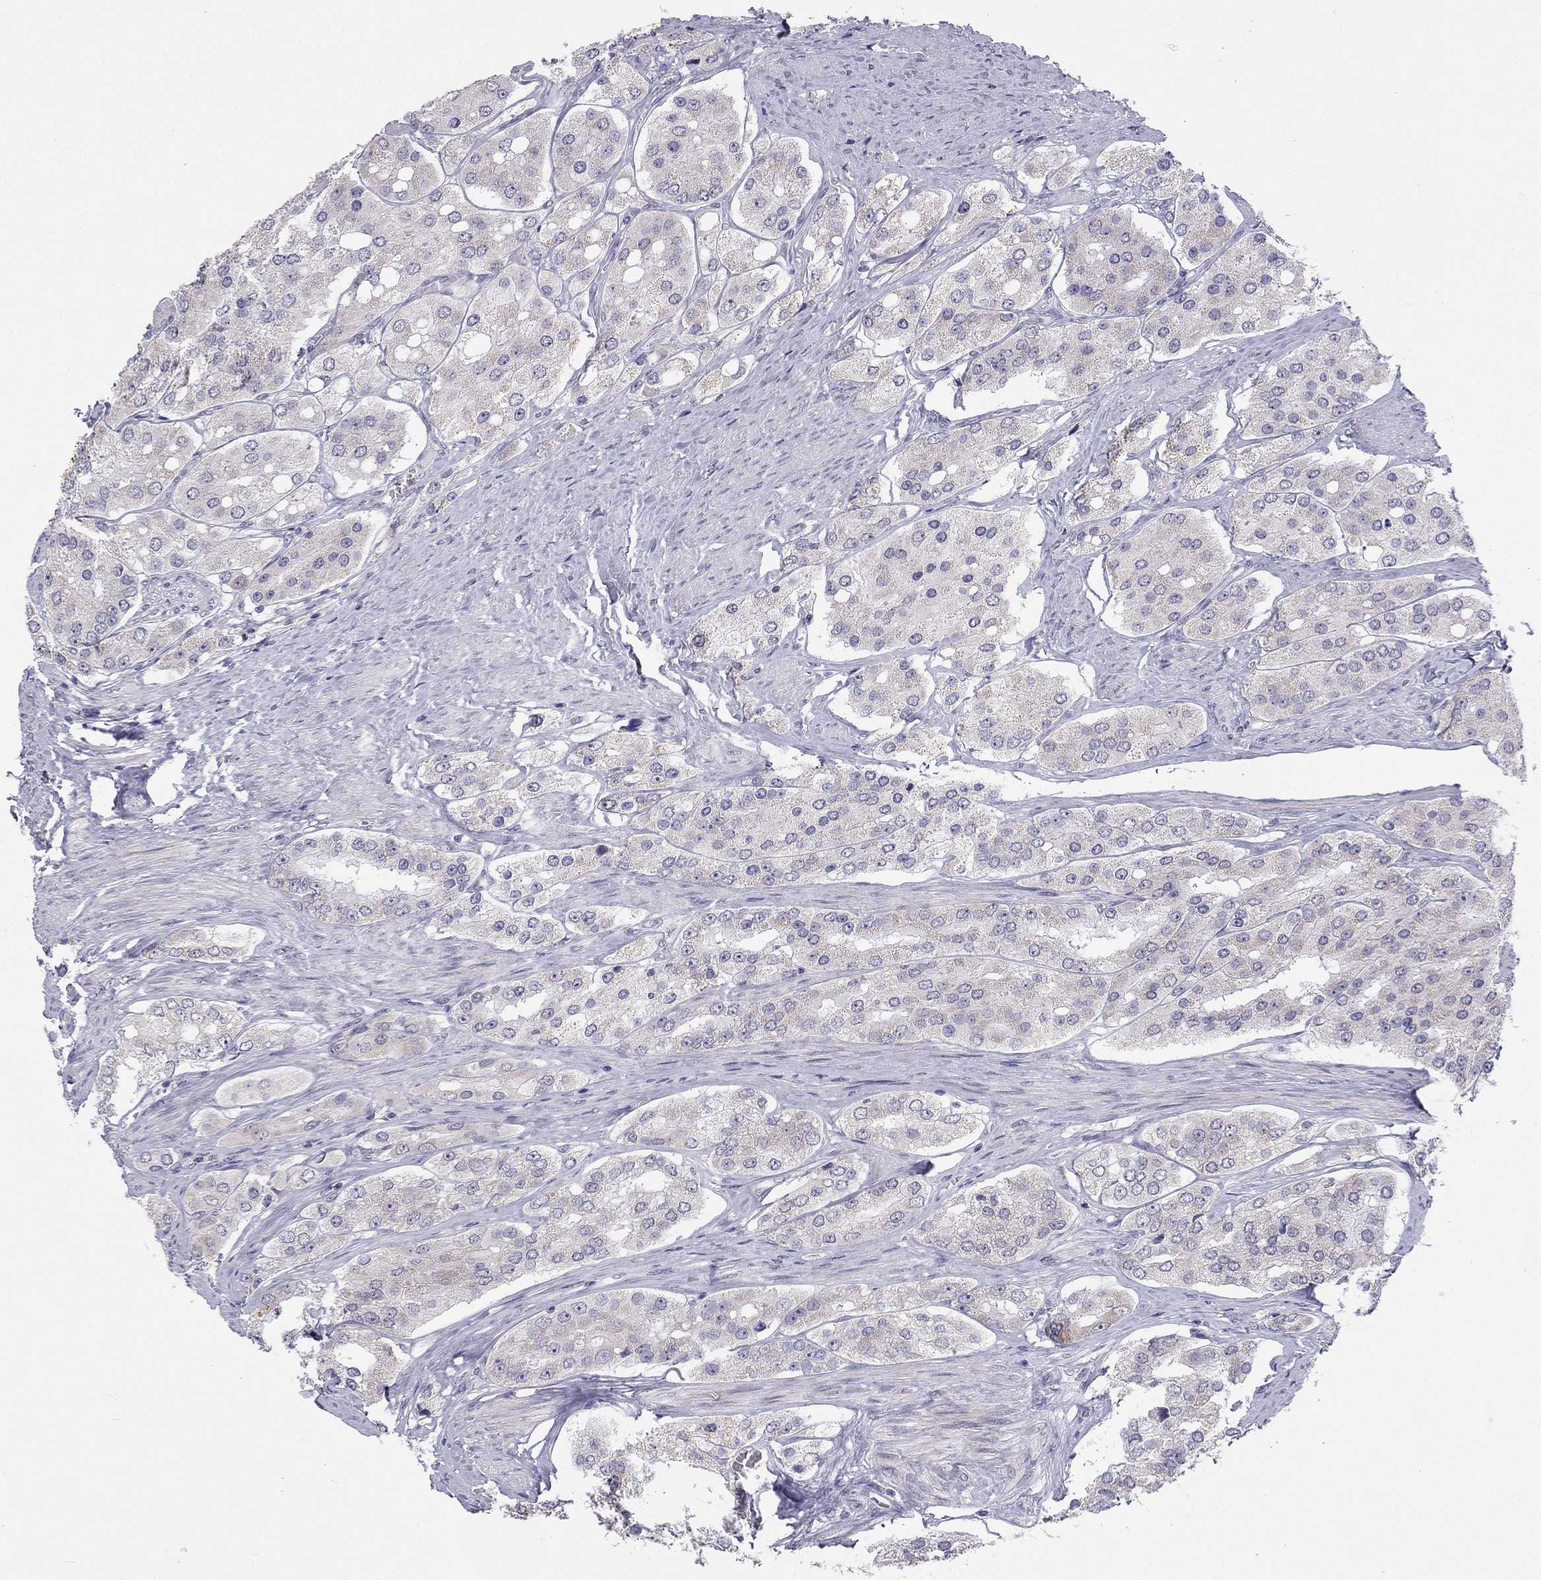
{"staining": {"intensity": "negative", "quantity": "none", "location": "none"}, "tissue": "prostate cancer", "cell_type": "Tumor cells", "image_type": "cancer", "snomed": [{"axis": "morphology", "description": "Adenocarcinoma, Low grade"}, {"axis": "topography", "description": "Prostate"}], "caption": "This is an immunohistochemistry (IHC) photomicrograph of human low-grade adenocarcinoma (prostate). There is no expression in tumor cells.", "gene": "C5orf49", "patient": {"sex": "male", "age": 69}}